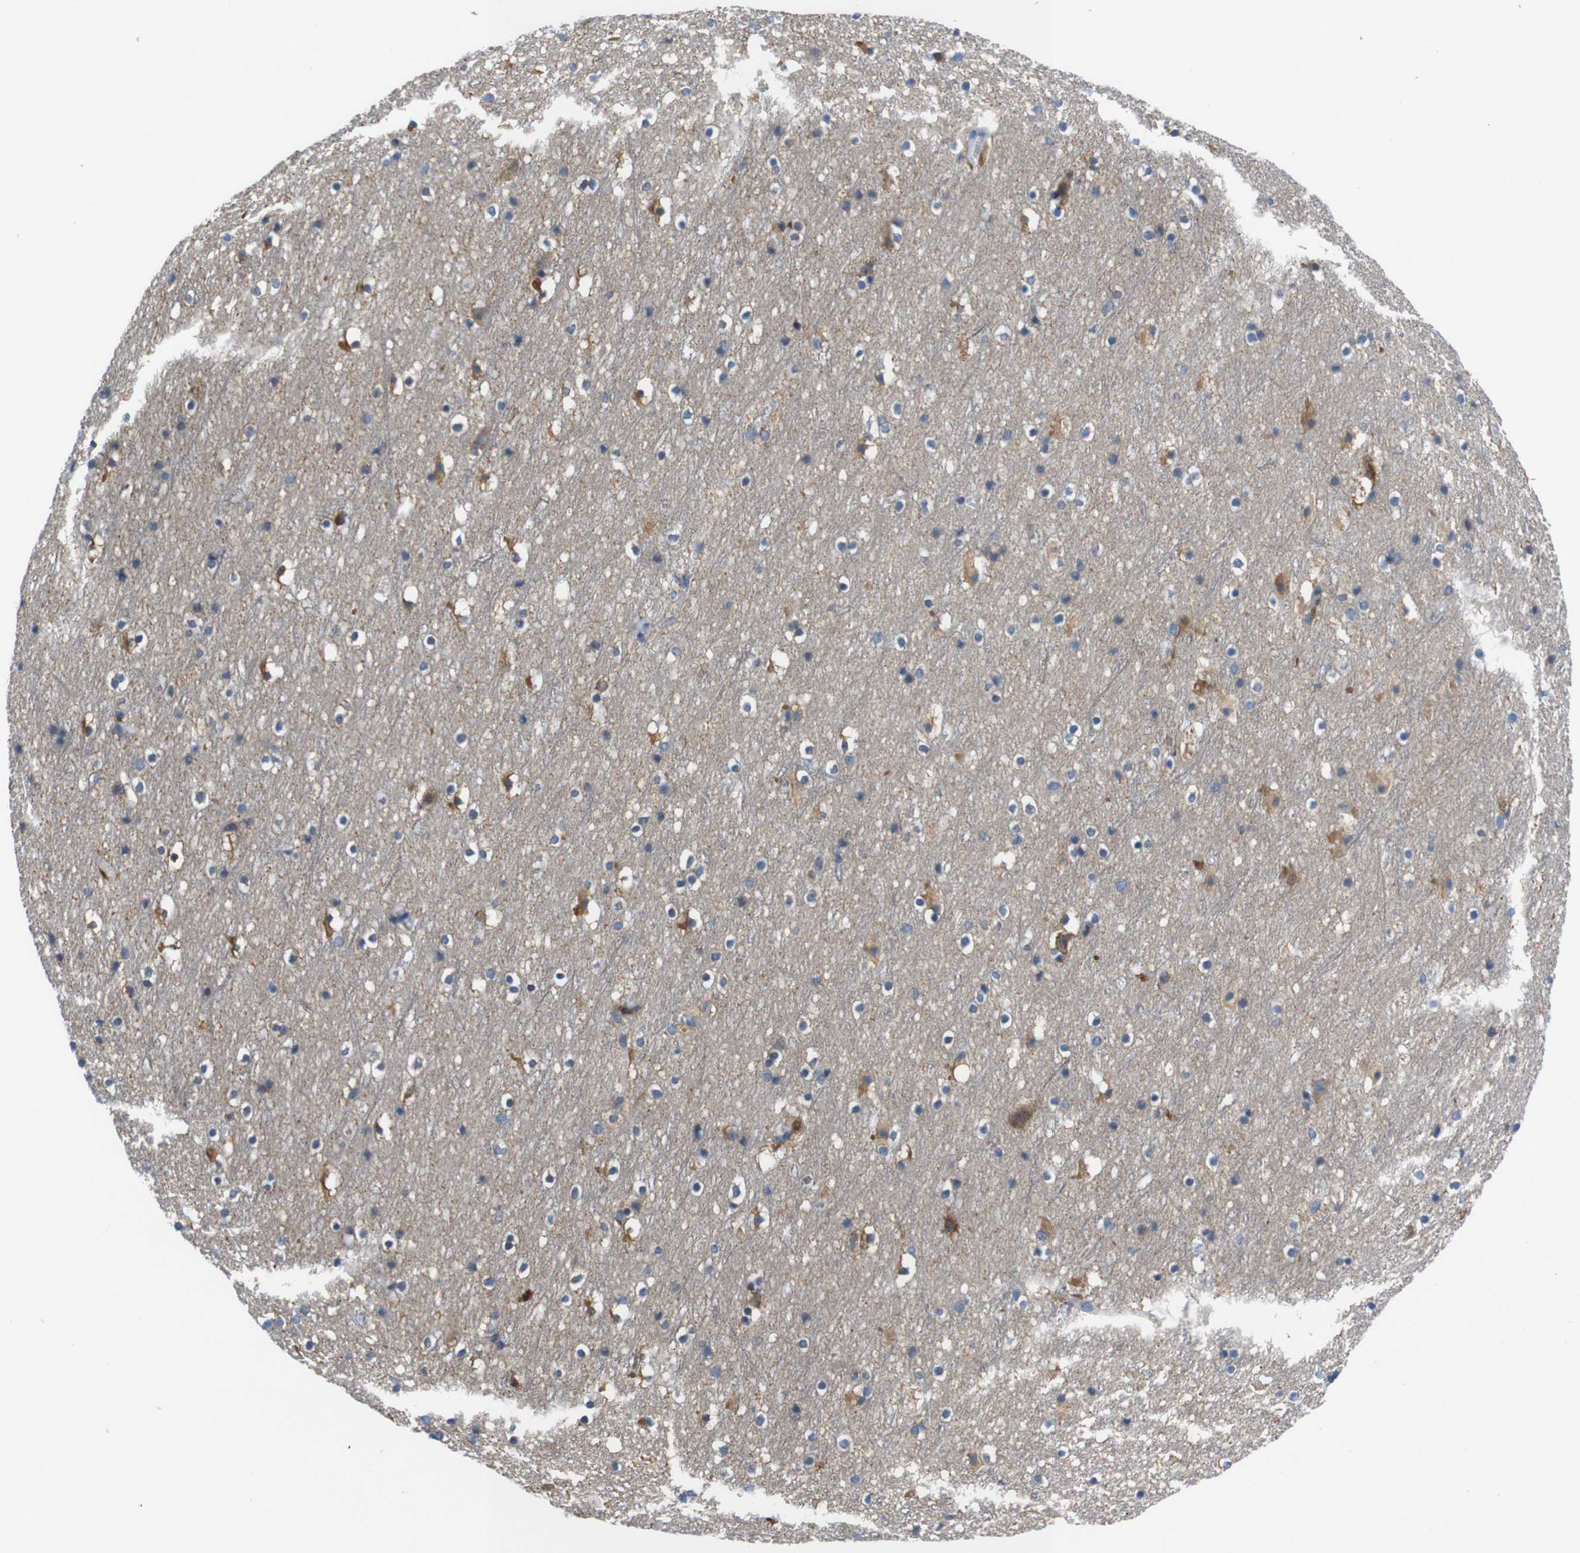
{"staining": {"intensity": "negative", "quantity": "none", "location": "none"}, "tissue": "cerebral cortex", "cell_type": "Endothelial cells", "image_type": "normal", "snomed": [{"axis": "morphology", "description": "Normal tissue, NOS"}, {"axis": "topography", "description": "Cerebral cortex"}], "caption": "A histopathology image of cerebral cortex stained for a protein demonstrates no brown staining in endothelial cells.", "gene": "JAK1", "patient": {"sex": "male", "age": 45}}